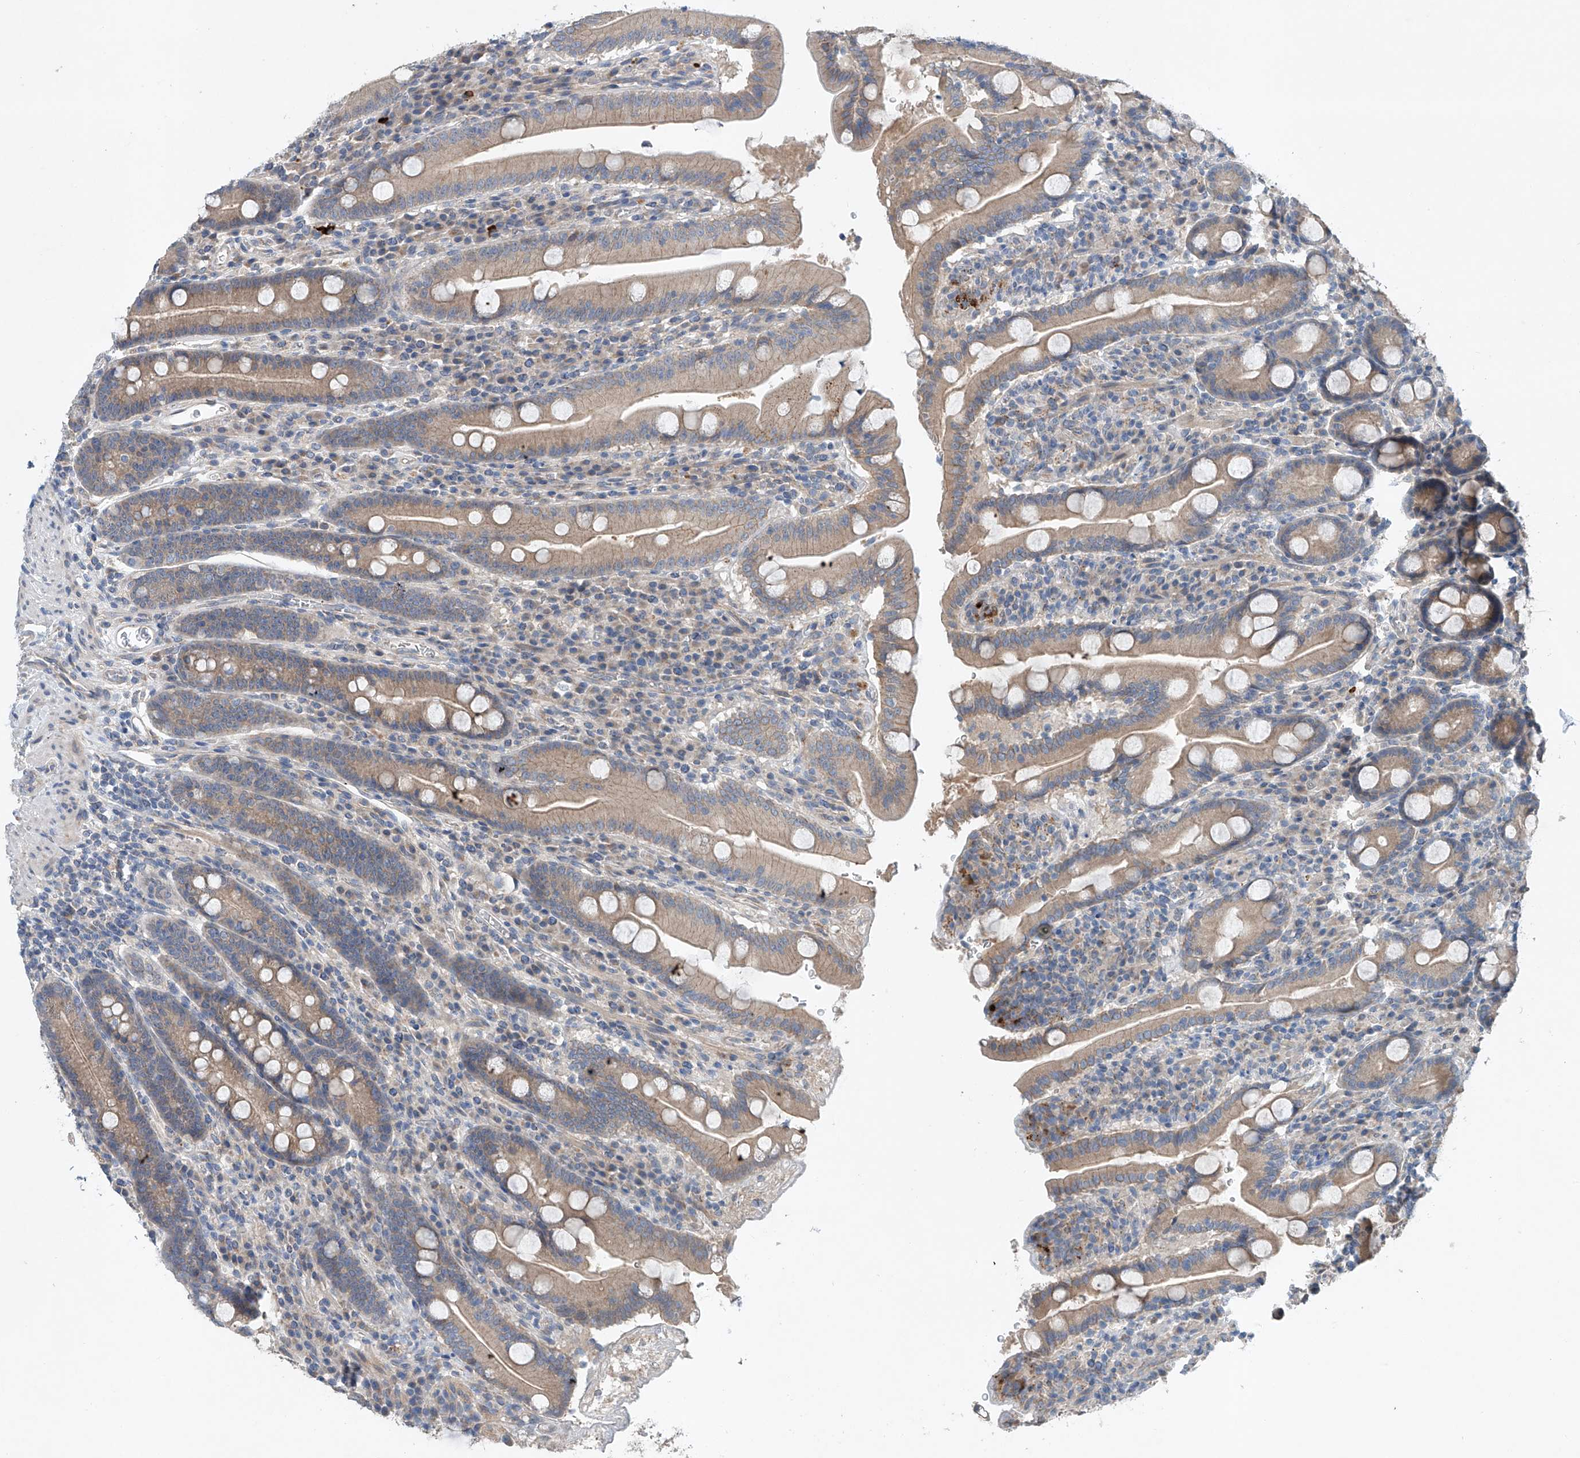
{"staining": {"intensity": "moderate", "quantity": ">75%", "location": "cytoplasmic/membranous"}, "tissue": "duodenum", "cell_type": "Glandular cells", "image_type": "normal", "snomed": [{"axis": "morphology", "description": "Normal tissue, NOS"}, {"axis": "topography", "description": "Duodenum"}], "caption": "Immunohistochemical staining of unremarkable duodenum demonstrates moderate cytoplasmic/membranous protein staining in approximately >75% of glandular cells.", "gene": "CEP85L", "patient": {"sex": "male", "age": 35}}